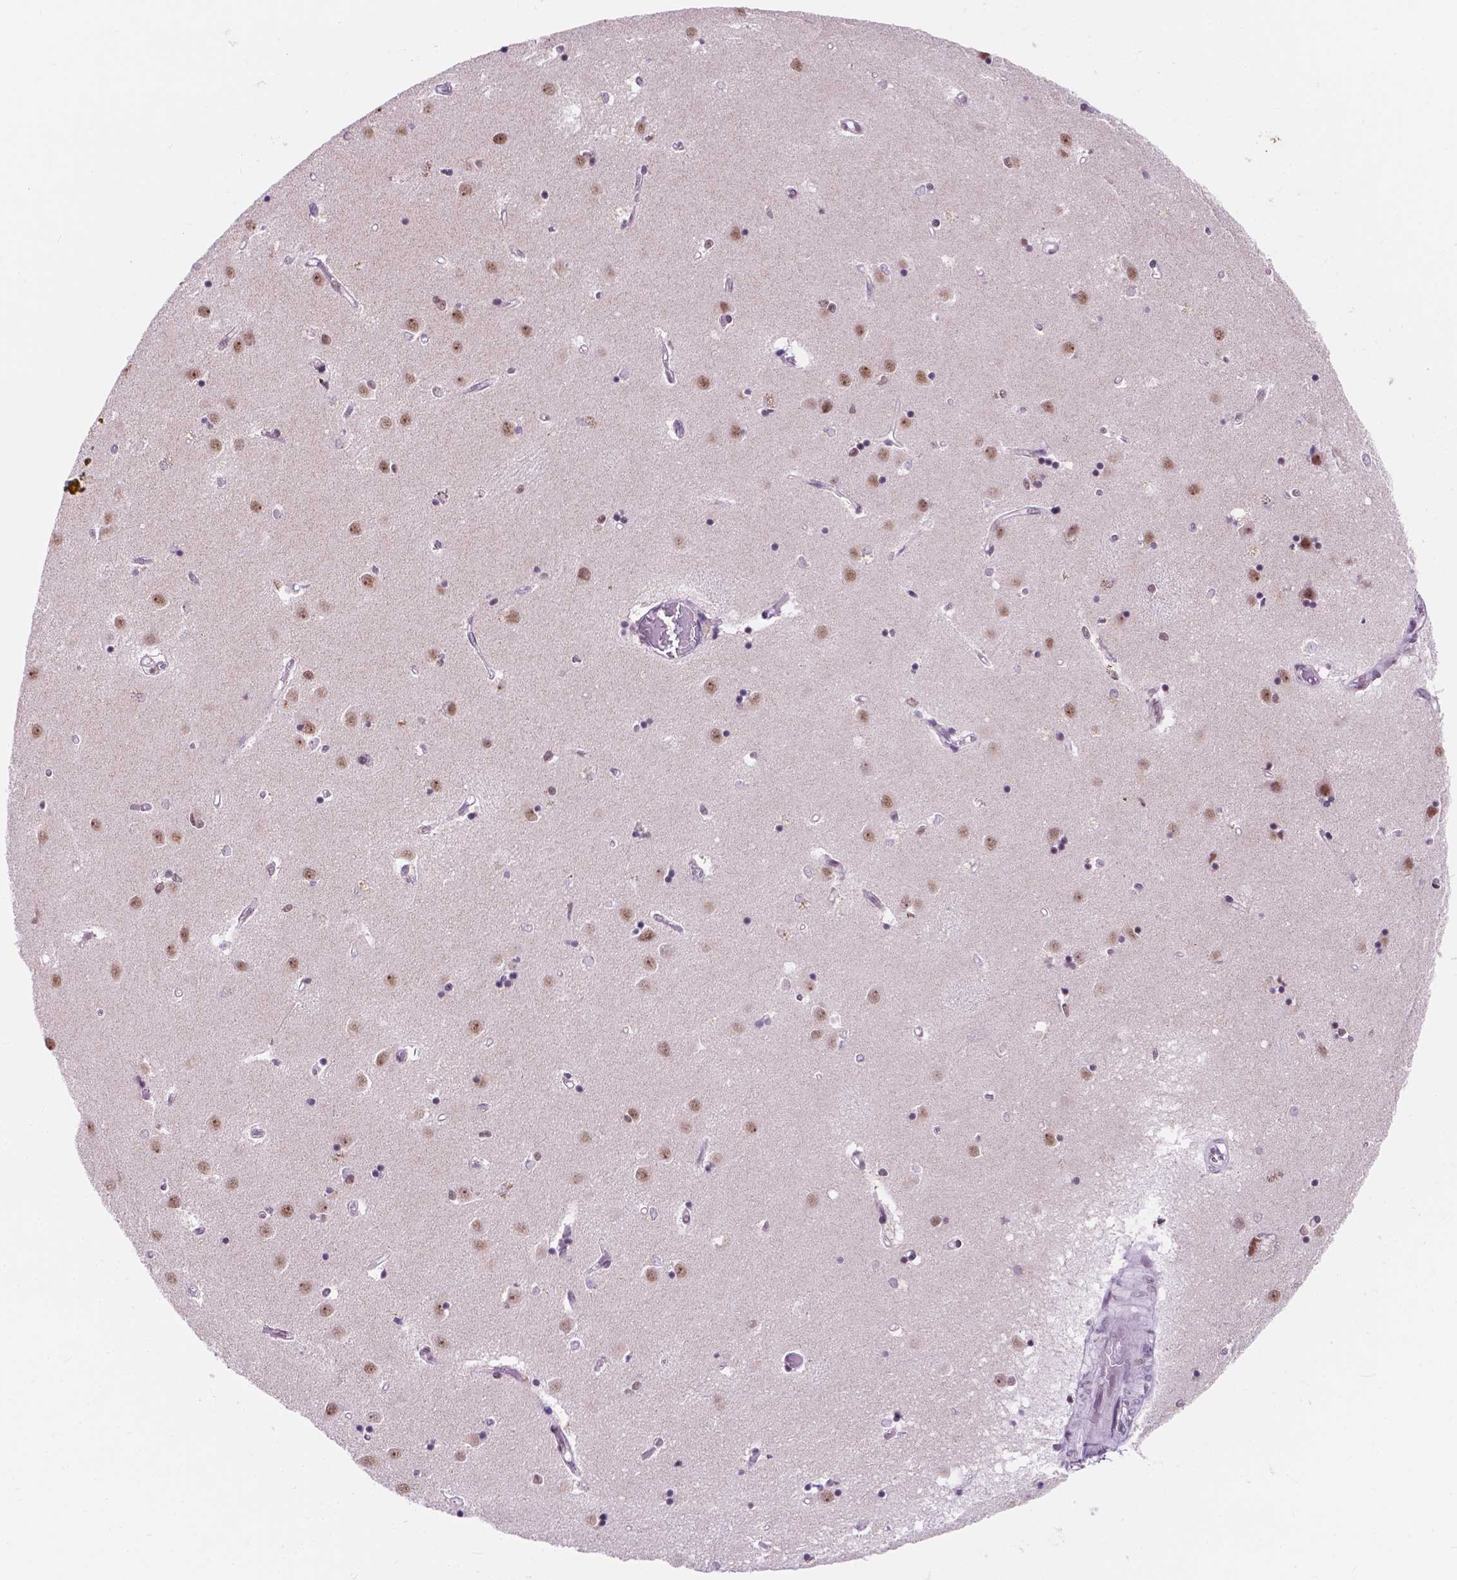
{"staining": {"intensity": "moderate", "quantity": ">75%", "location": "nuclear"}, "tissue": "caudate", "cell_type": "Glial cells", "image_type": "normal", "snomed": [{"axis": "morphology", "description": "Normal tissue, NOS"}, {"axis": "topography", "description": "Lateral ventricle wall"}], "caption": "Immunohistochemistry photomicrograph of normal caudate: human caudate stained using immunohistochemistry exhibits medium levels of moderate protein expression localized specifically in the nuclear of glial cells, appearing as a nuclear brown color.", "gene": "BCAS2", "patient": {"sex": "male", "age": 54}}